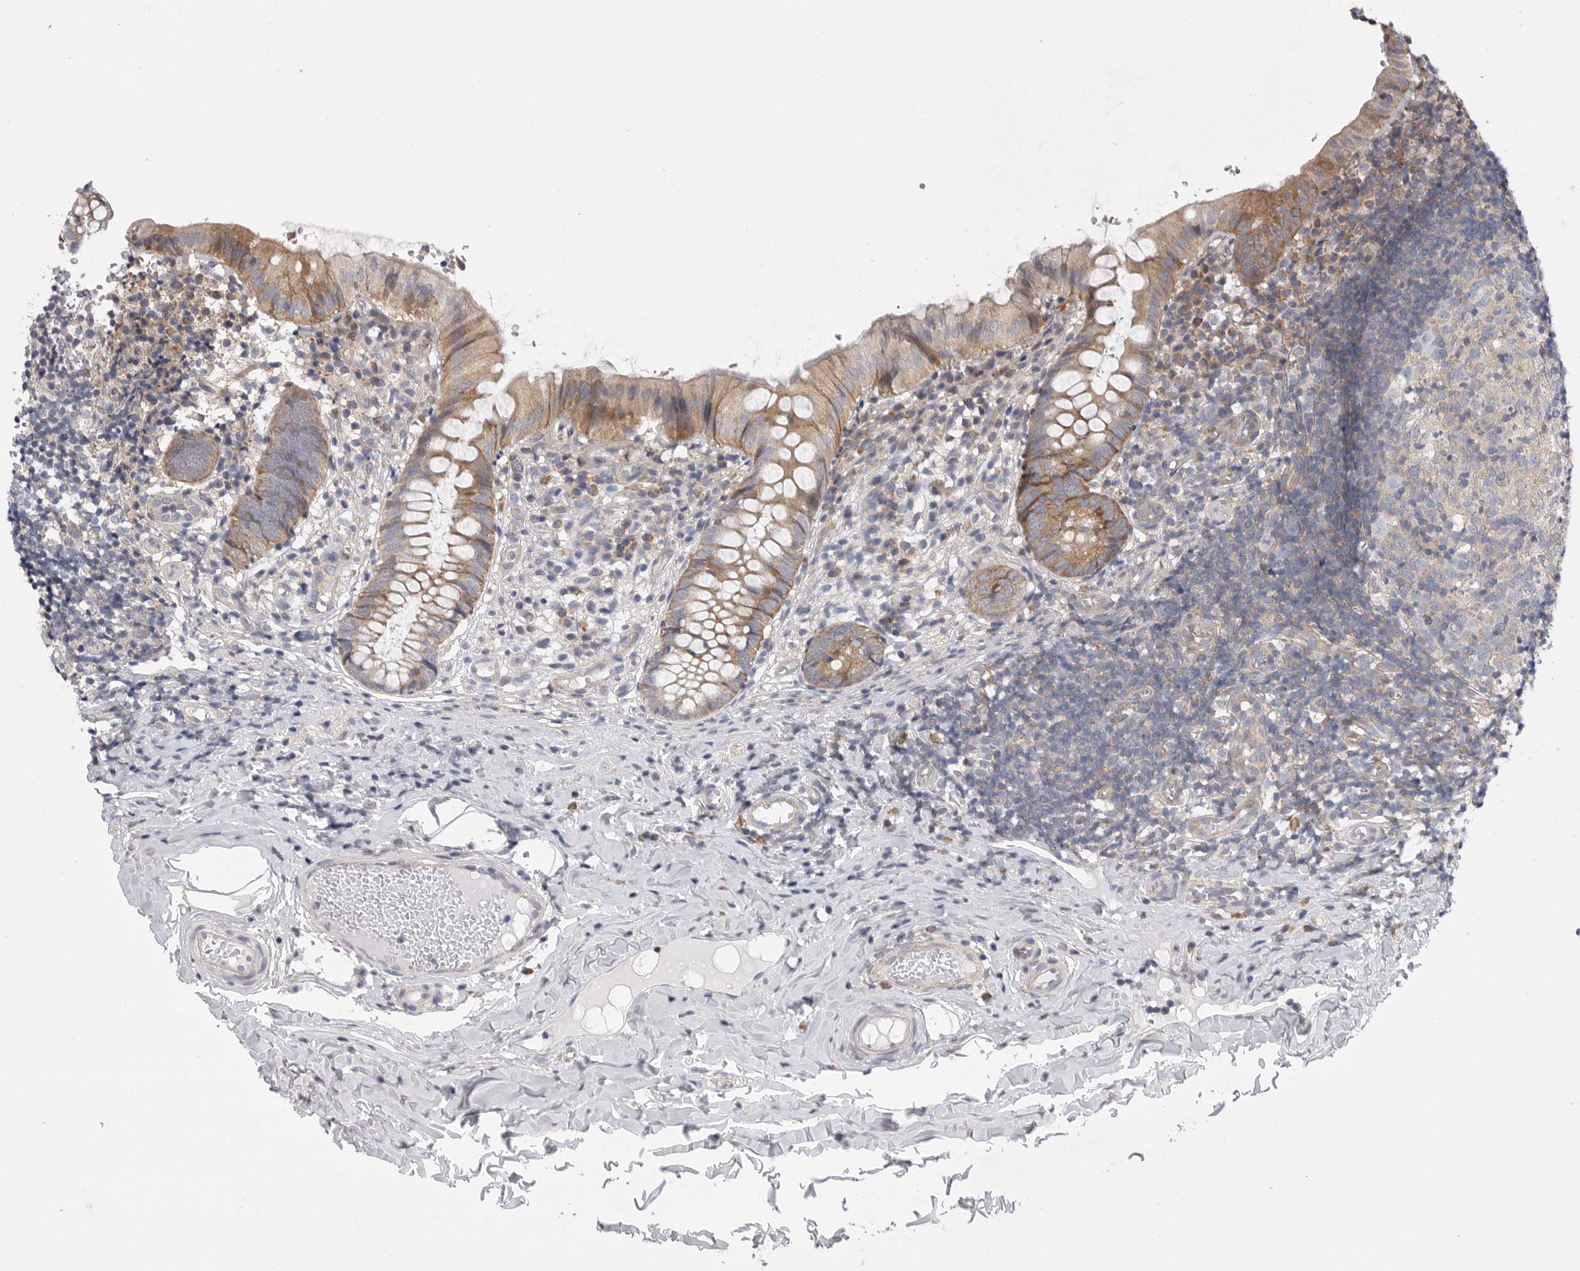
{"staining": {"intensity": "moderate", "quantity": ">75%", "location": "cytoplasmic/membranous"}, "tissue": "appendix", "cell_type": "Glandular cells", "image_type": "normal", "snomed": [{"axis": "morphology", "description": "Normal tissue, NOS"}, {"axis": "topography", "description": "Appendix"}], "caption": "Immunohistochemical staining of benign human appendix reveals >75% levels of moderate cytoplasmic/membranous protein expression in about >75% of glandular cells. The staining is performed using DAB brown chromogen to label protein expression. The nuclei are counter-stained blue using hematoxylin.", "gene": "FBXO43", "patient": {"sex": "male", "age": 8}}